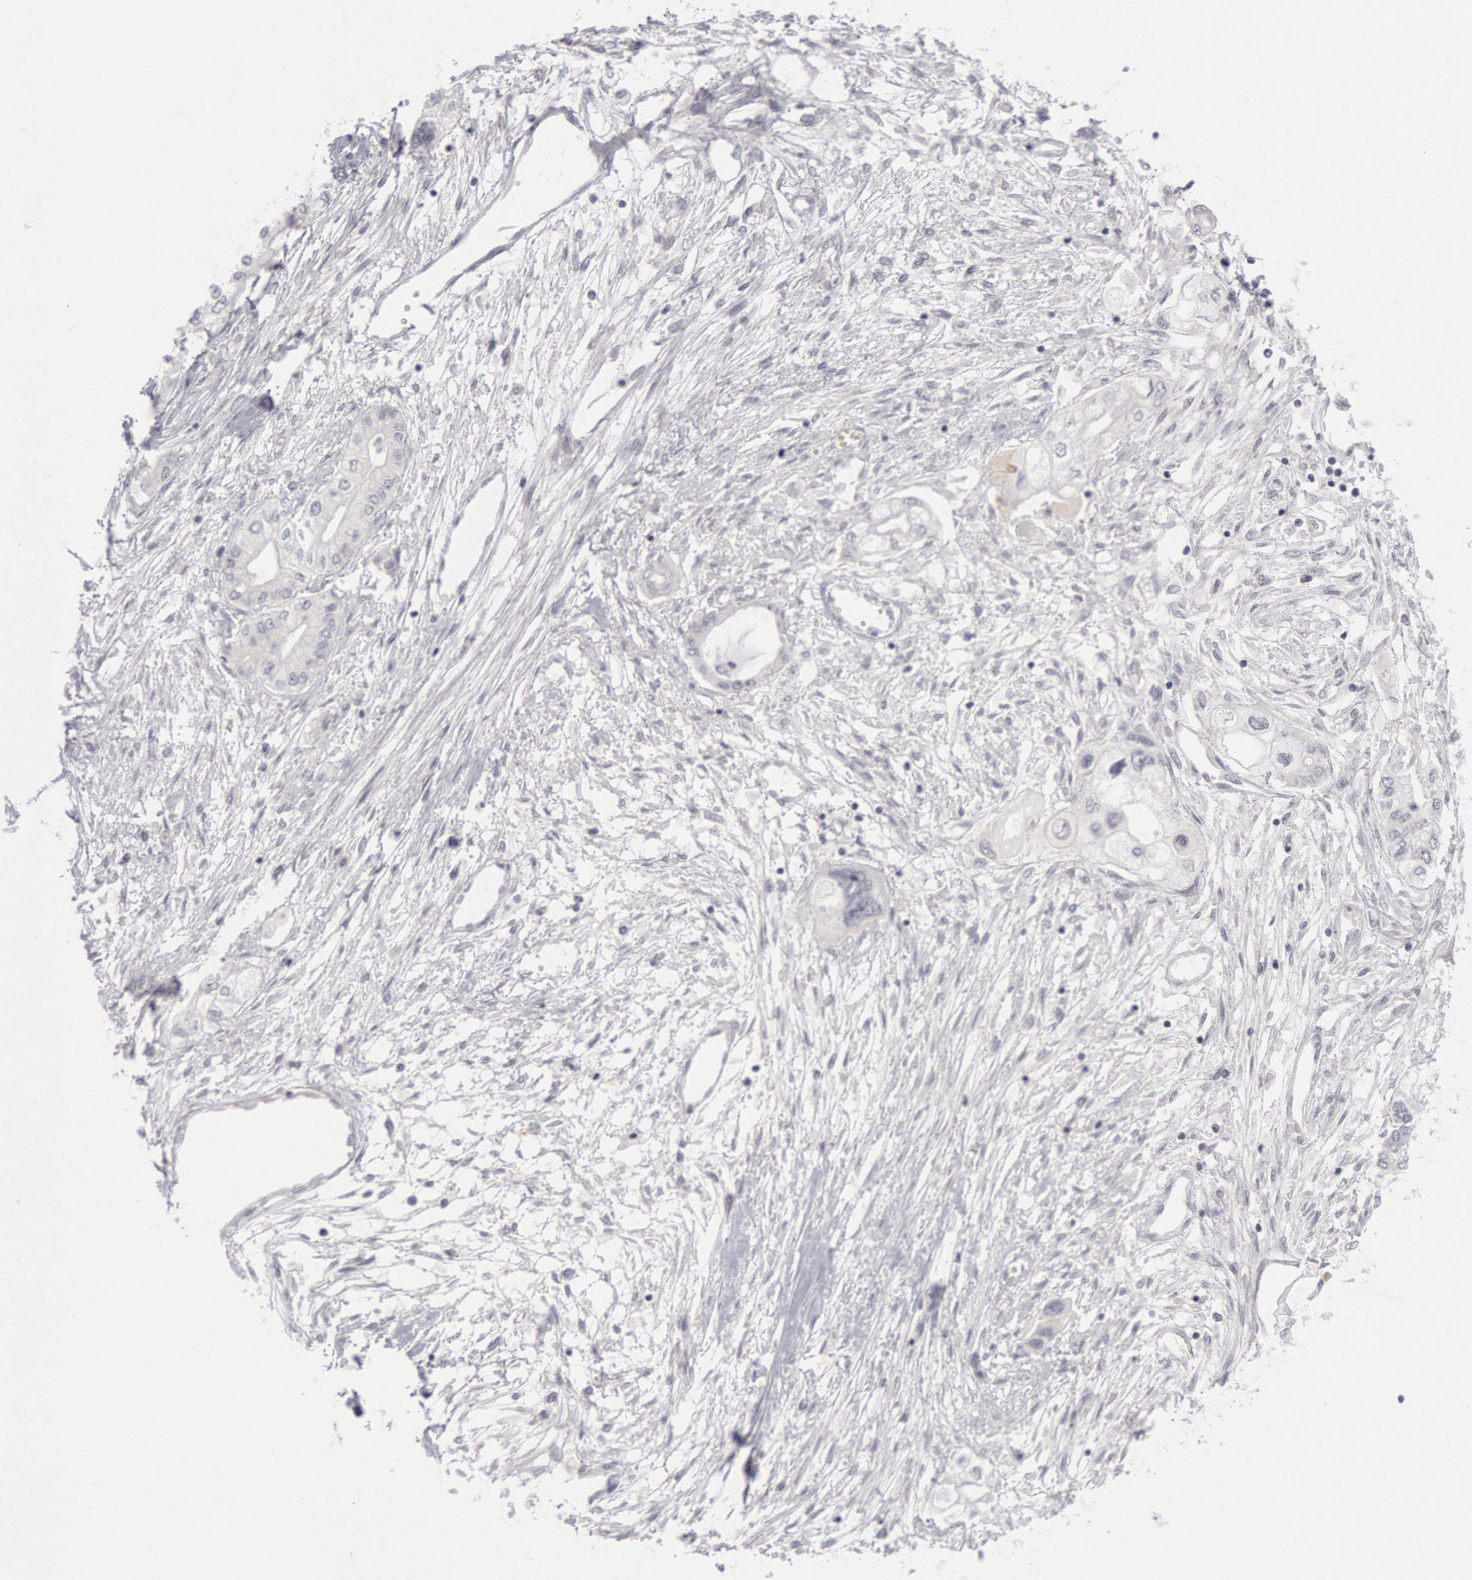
{"staining": {"intensity": "negative", "quantity": "none", "location": "none"}, "tissue": "pancreatic cancer", "cell_type": "Tumor cells", "image_type": "cancer", "snomed": [{"axis": "morphology", "description": "Adenocarcinoma, NOS"}, {"axis": "topography", "description": "Pancreas"}], "caption": "The IHC photomicrograph has no significant staining in tumor cells of pancreatic cancer tissue.", "gene": "KRT16", "patient": {"sex": "male", "age": 79}}